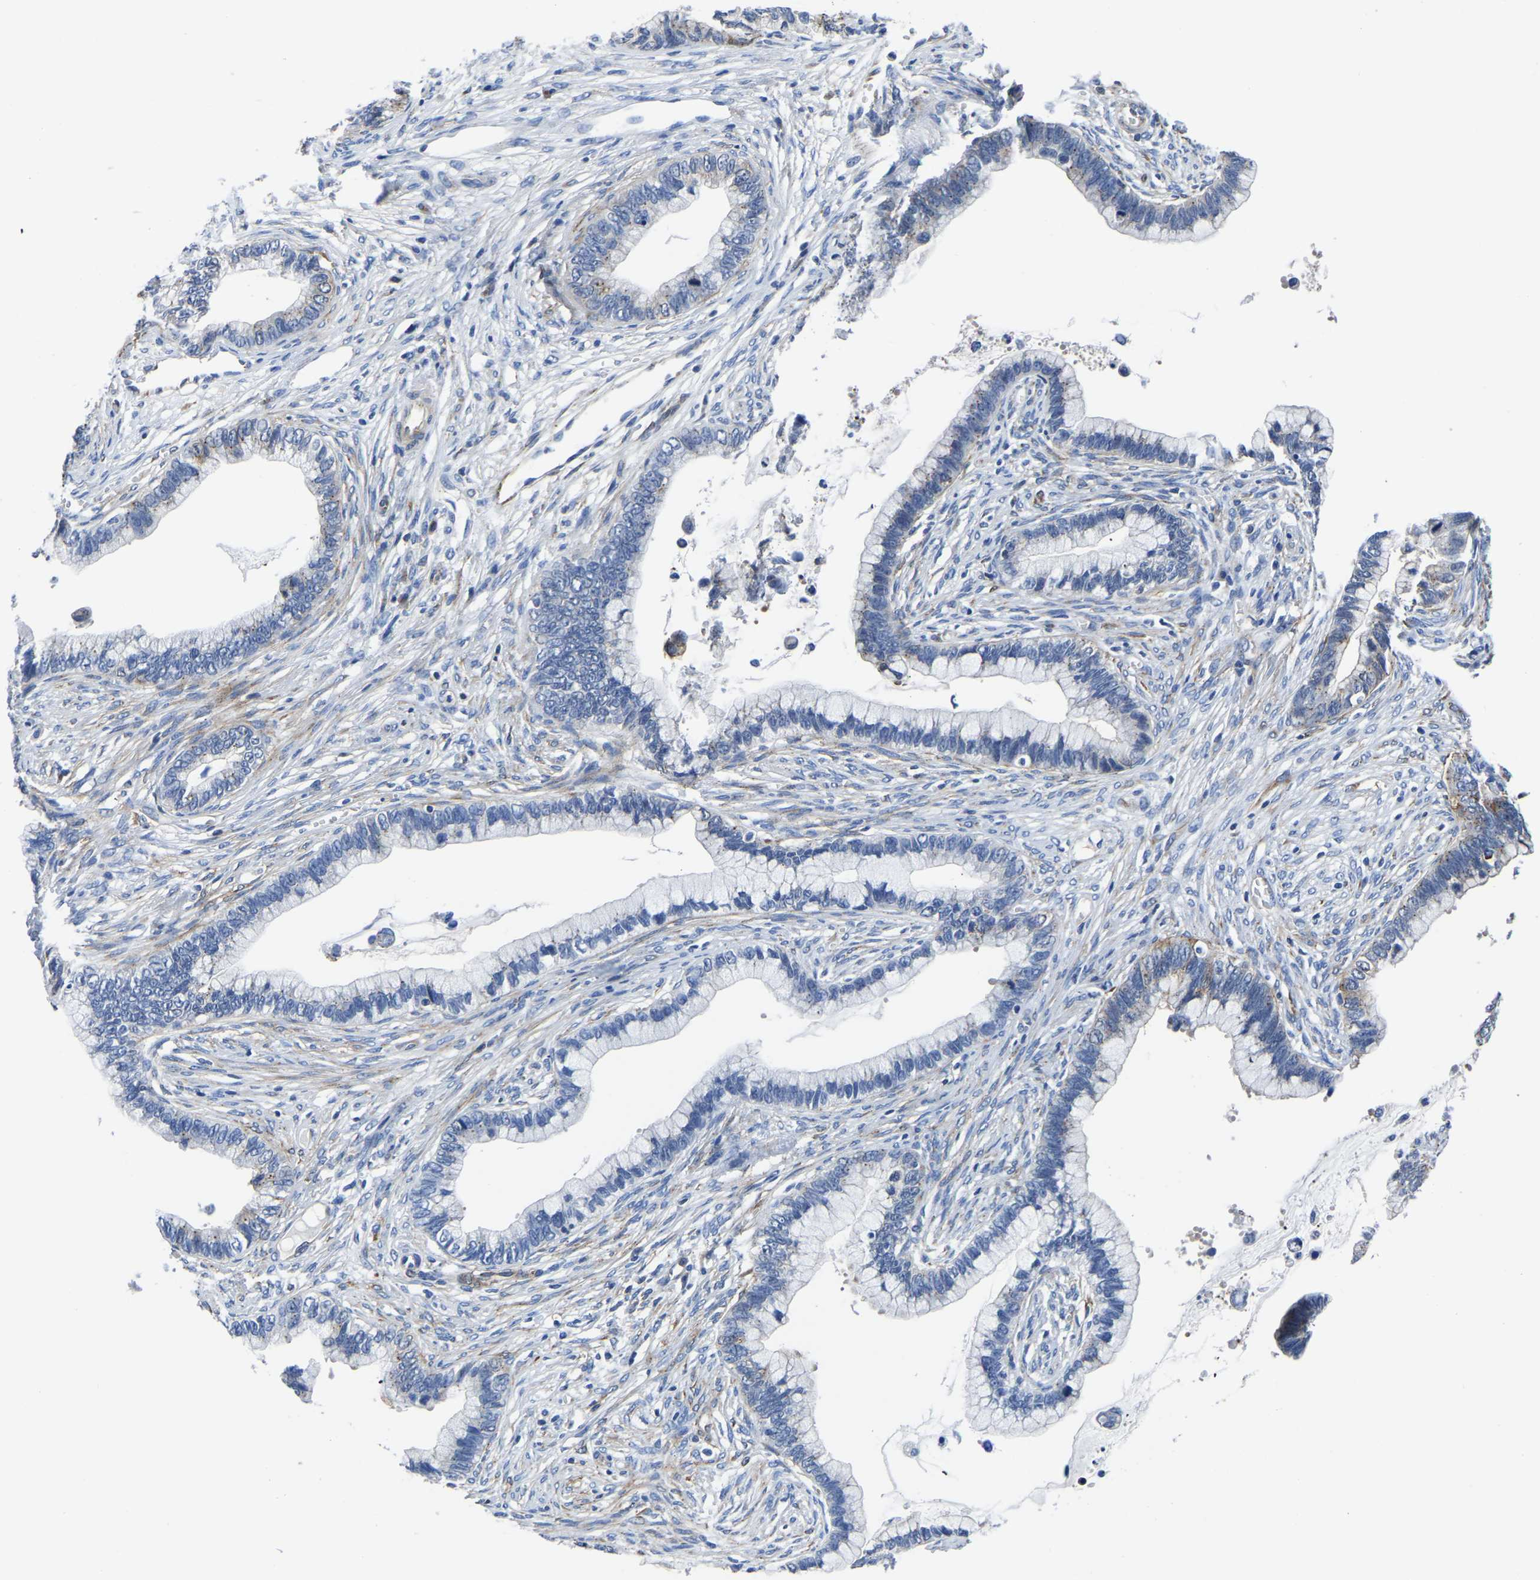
{"staining": {"intensity": "negative", "quantity": "none", "location": "none"}, "tissue": "cervical cancer", "cell_type": "Tumor cells", "image_type": "cancer", "snomed": [{"axis": "morphology", "description": "Adenocarcinoma, NOS"}, {"axis": "topography", "description": "Cervix"}], "caption": "Tumor cells show no significant protein expression in cervical cancer.", "gene": "TFG", "patient": {"sex": "female", "age": 44}}